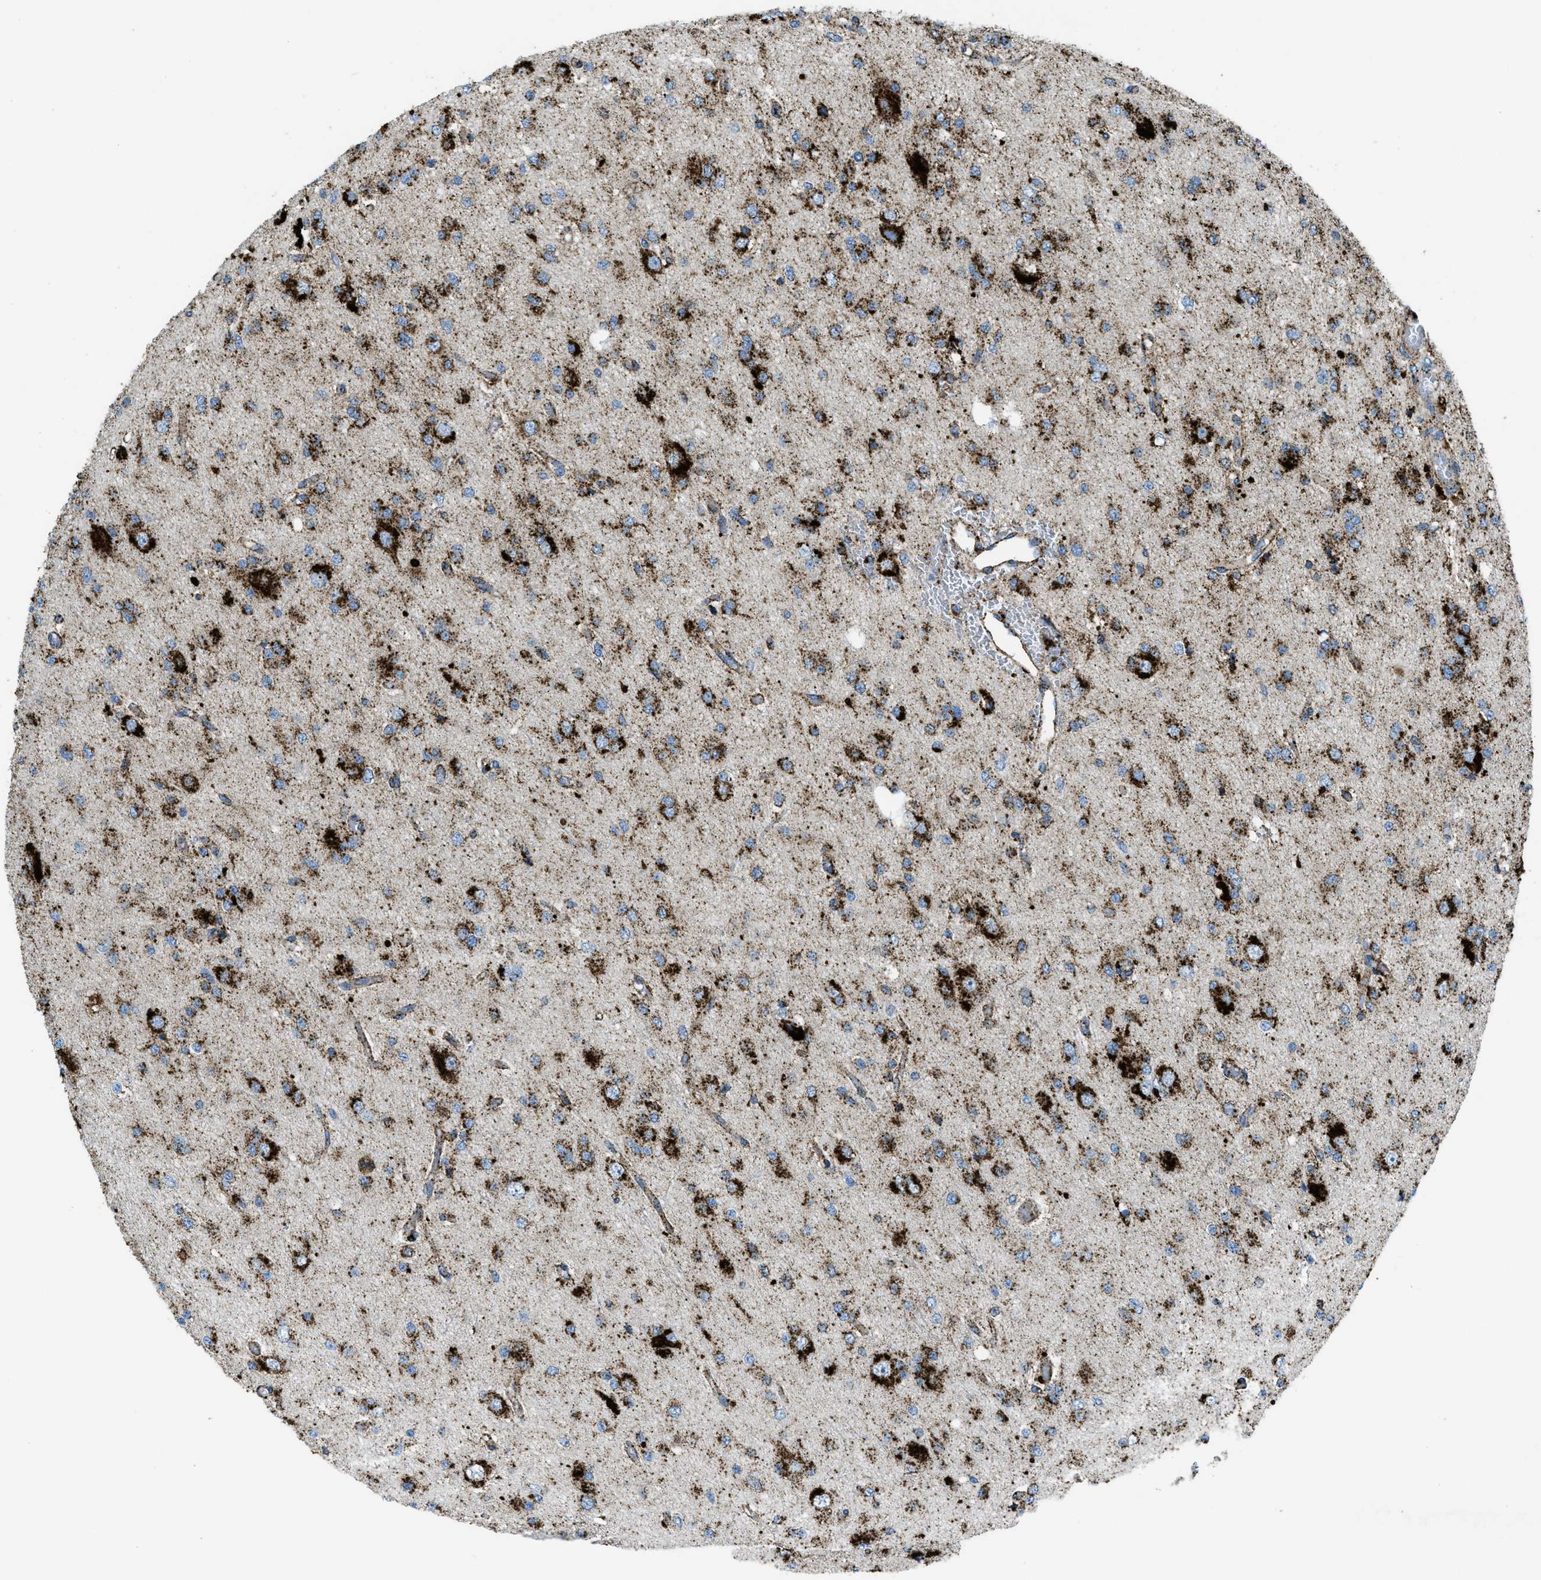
{"staining": {"intensity": "strong", "quantity": ">75%", "location": "cytoplasmic/membranous"}, "tissue": "glioma", "cell_type": "Tumor cells", "image_type": "cancer", "snomed": [{"axis": "morphology", "description": "Glioma, malignant, Low grade"}, {"axis": "topography", "description": "Brain"}], "caption": "Immunohistochemistry of glioma displays high levels of strong cytoplasmic/membranous staining in about >75% of tumor cells.", "gene": "SCARB2", "patient": {"sex": "male", "age": 38}}